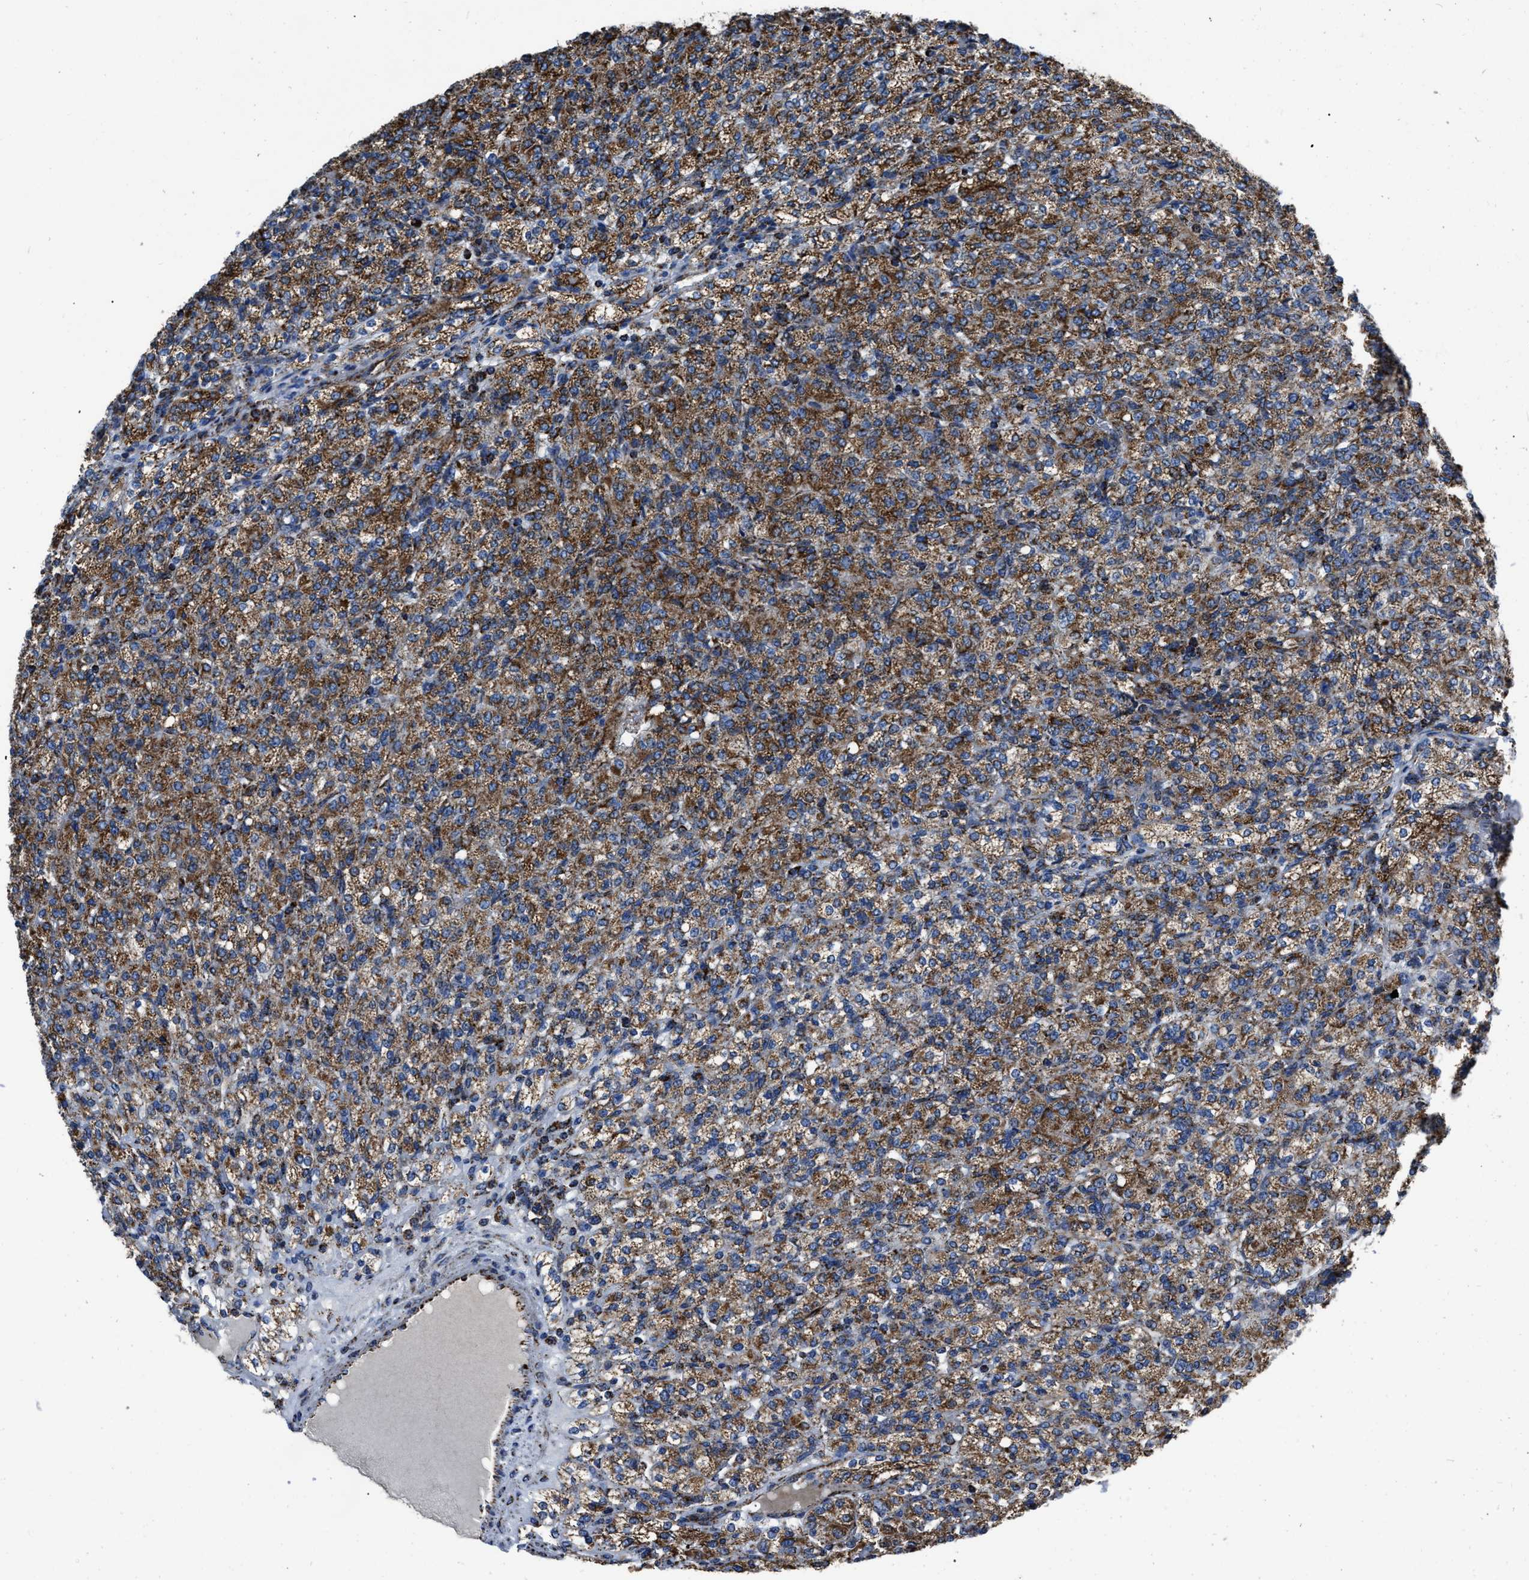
{"staining": {"intensity": "moderate", "quantity": ">75%", "location": "cytoplasmic/membranous"}, "tissue": "renal cancer", "cell_type": "Tumor cells", "image_type": "cancer", "snomed": [{"axis": "morphology", "description": "Adenocarcinoma, NOS"}, {"axis": "topography", "description": "Kidney"}], "caption": "High-magnification brightfield microscopy of adenocarcinoma (renal) stained with DAB (3,3'-diaminobenzidine) (brown) and counterstained with hematoxylin (blue). tumor cells exhibit moderate cytoplasmic/membranous staining is appreciated in about>75% of cells. (DAB (3,3'-diaminobenzidine) = brown stain, brightfield microscopy at high magnification).", "gene": "NSD3", "patient": {"sex": "male", "age": 77}}